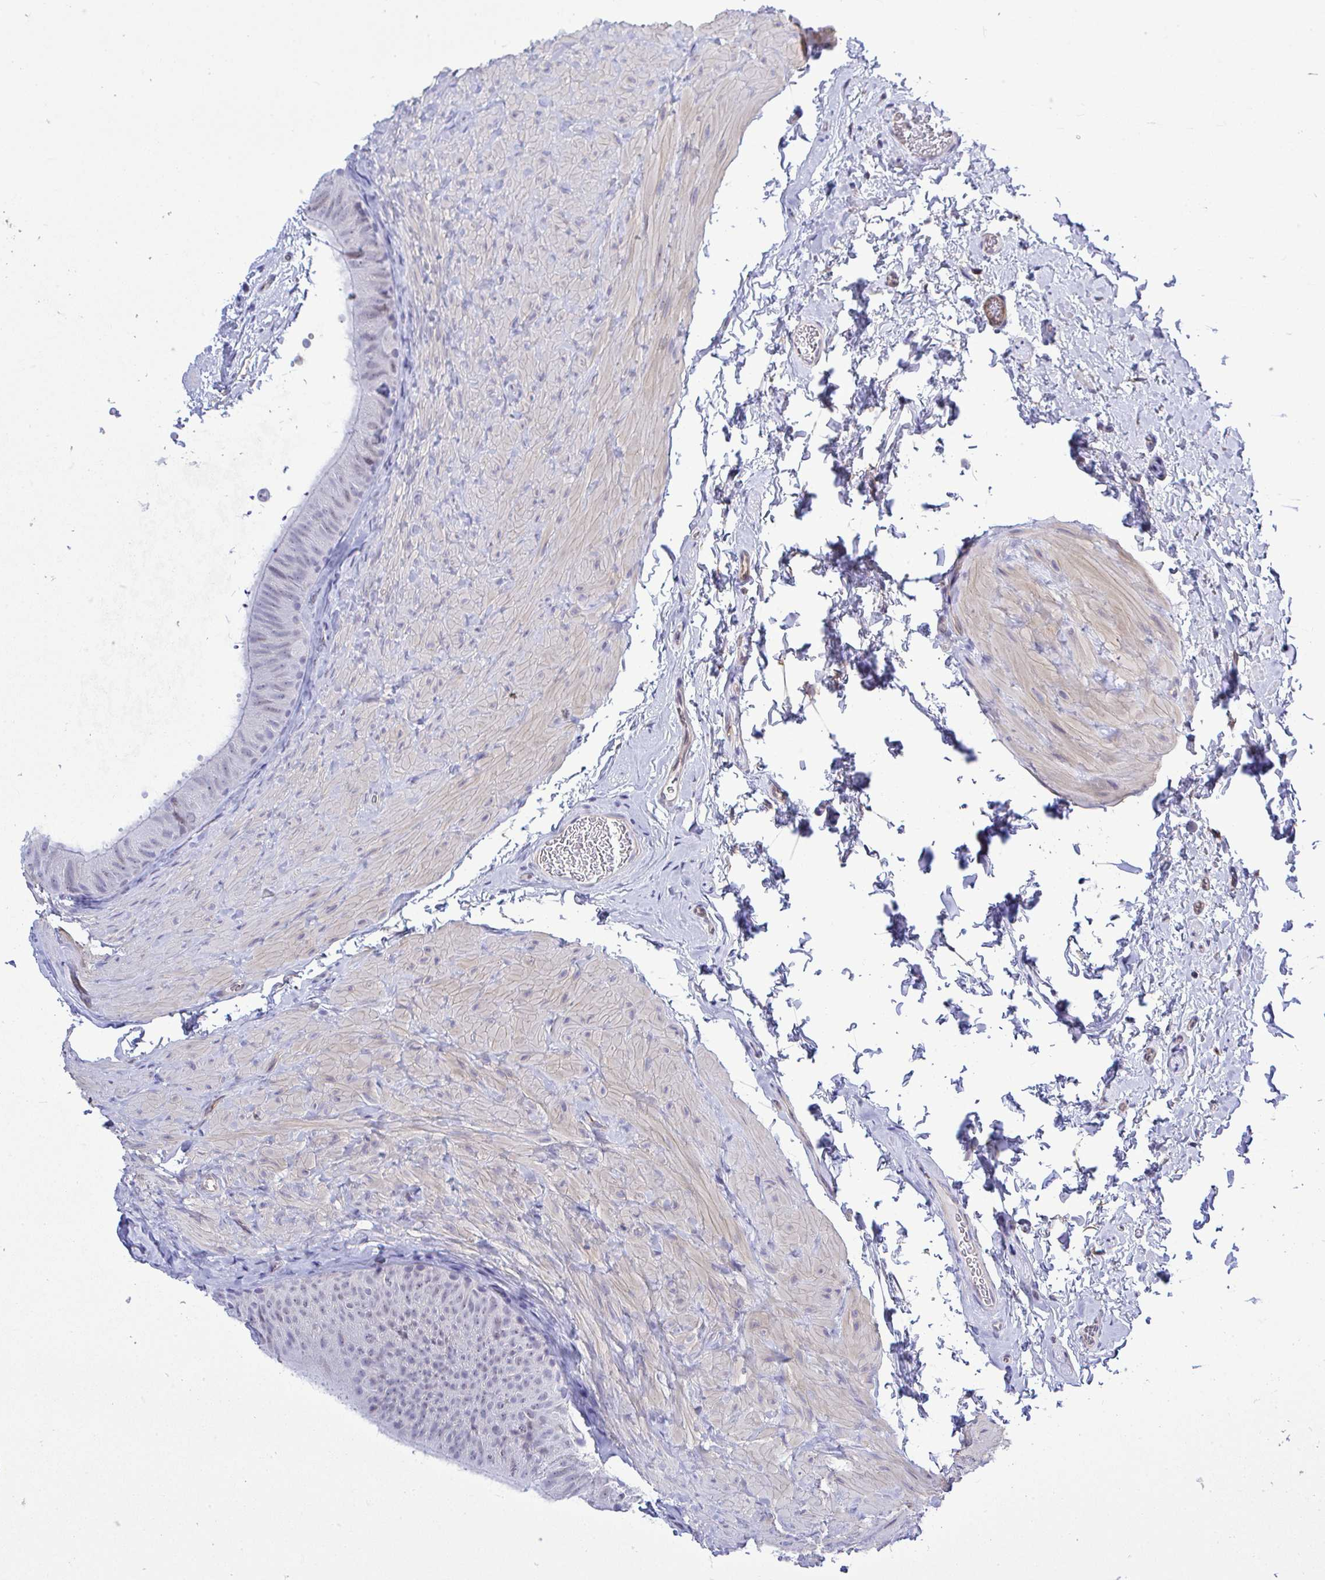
{"staining": {"intensity": "weak", "quantity": "<25%", "location": "nuclear"}, "tissue": "epididymis", "cell_type": "Glandular cells", "image_type": "normal", "snomed": [{"axis": "morphology", "description": "Normal tissue, NOS"}, {"axis": "topography", "description": "Epididymis, spermatic cord, NOS"}, {"axis": "topography", "description": "Epididymis"}], "caption": "The histopathology image displays no staining of glandular cells in unremarkable epididymis.", "gene": "SLC25A51", "patient": {"sex": "male", "age": 31}}